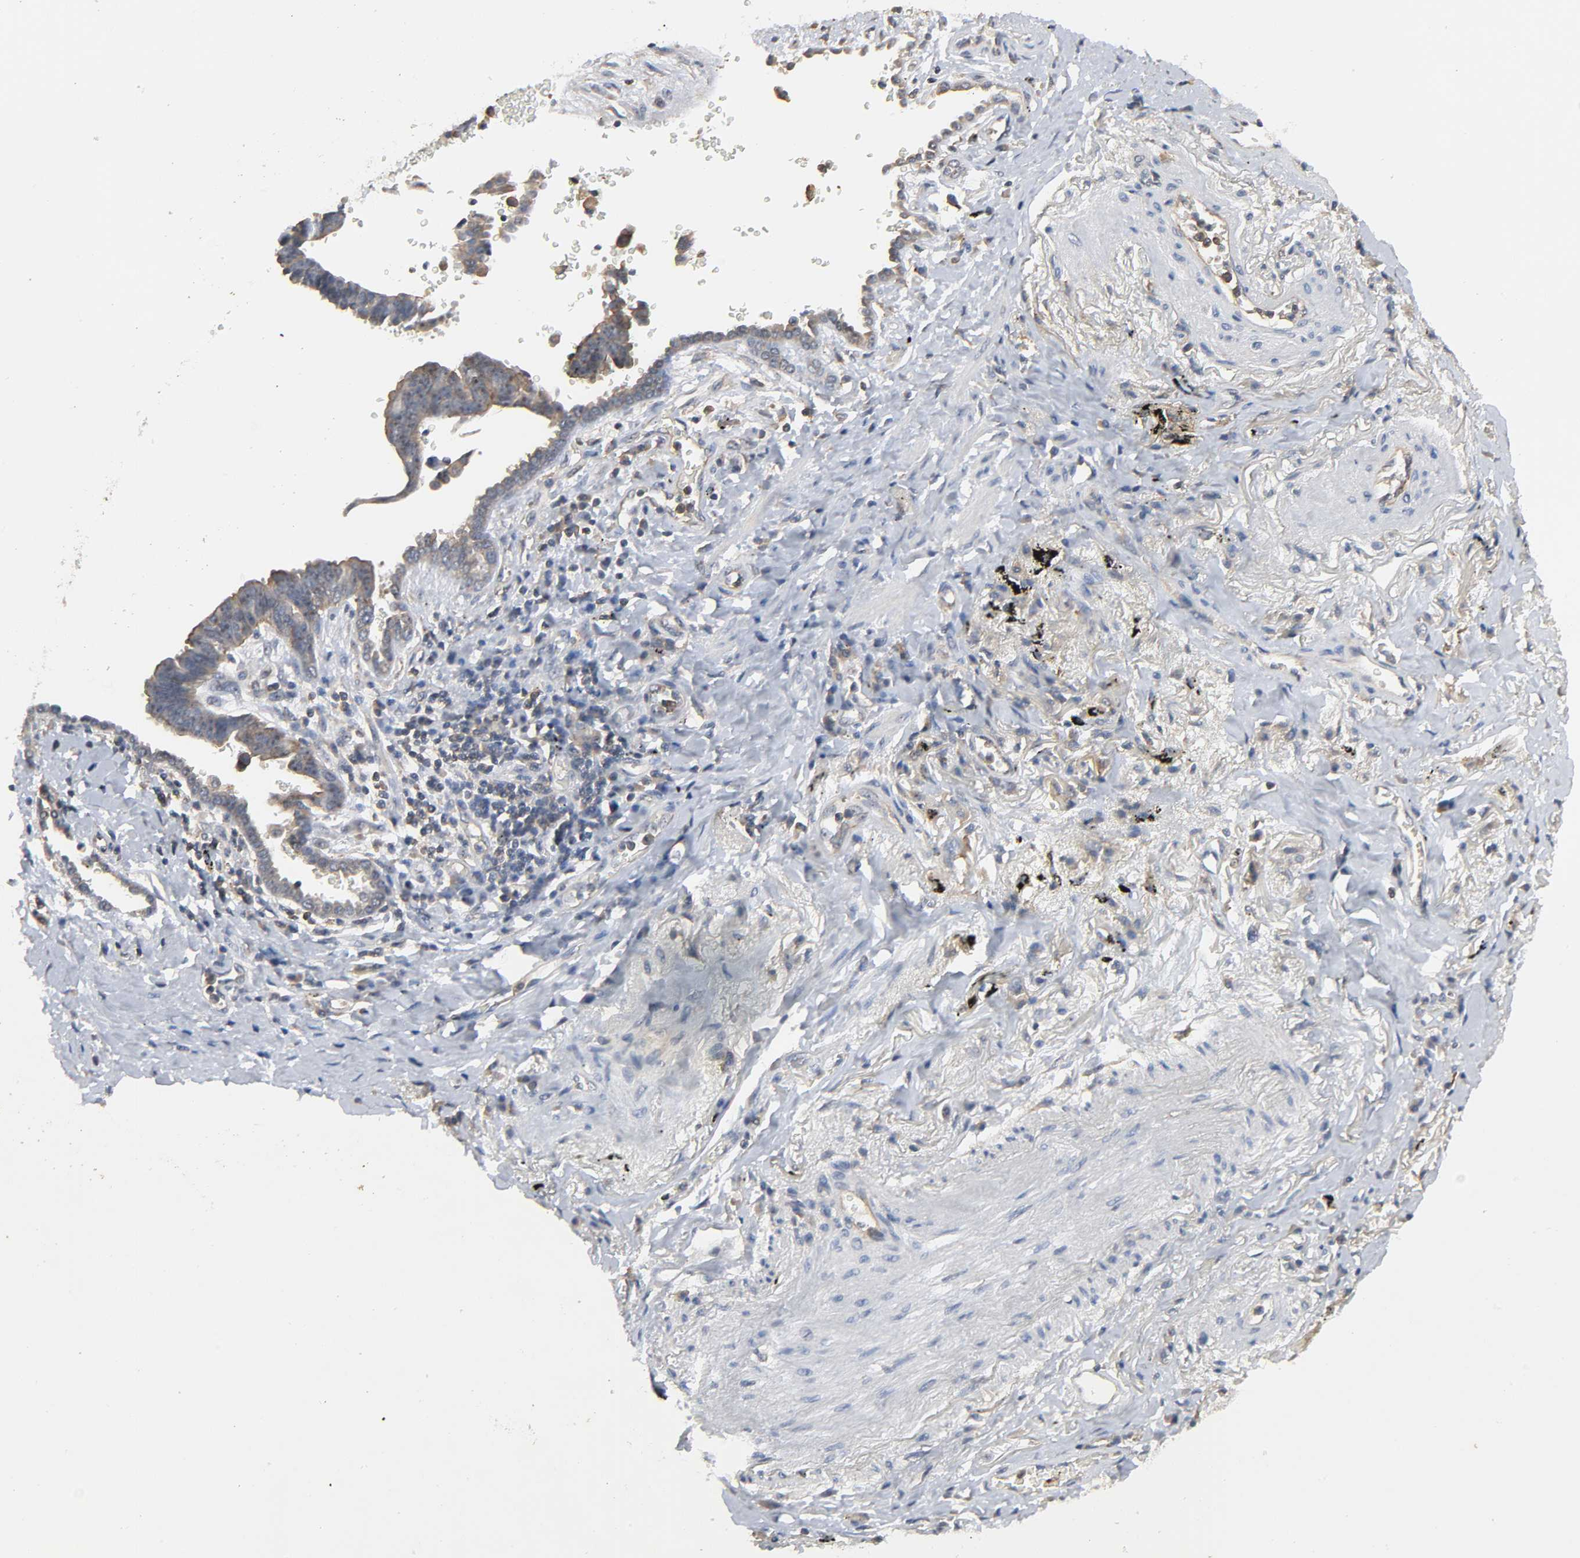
{"staining": {"intensity": "weak", "quantity": ">75%", "location": "cytoplasmic/membranous,nuclear"}, "tissue": "lung cancer", "cell_type": "Tumor cells", "image_type": "cancer", "snomed": [{"axis": "morphology", "description": "Adenocarcinoma, NOS"}, {"axis": "topography", "description": "Lung"}], "caption": "Tumor cells show weak cytoplasmic/membranous and nuclear staining in about >75% of cells in lung adenocarcinoma.", "gene": "DDX10", "patient": {"sex": "female", "age": 64}}